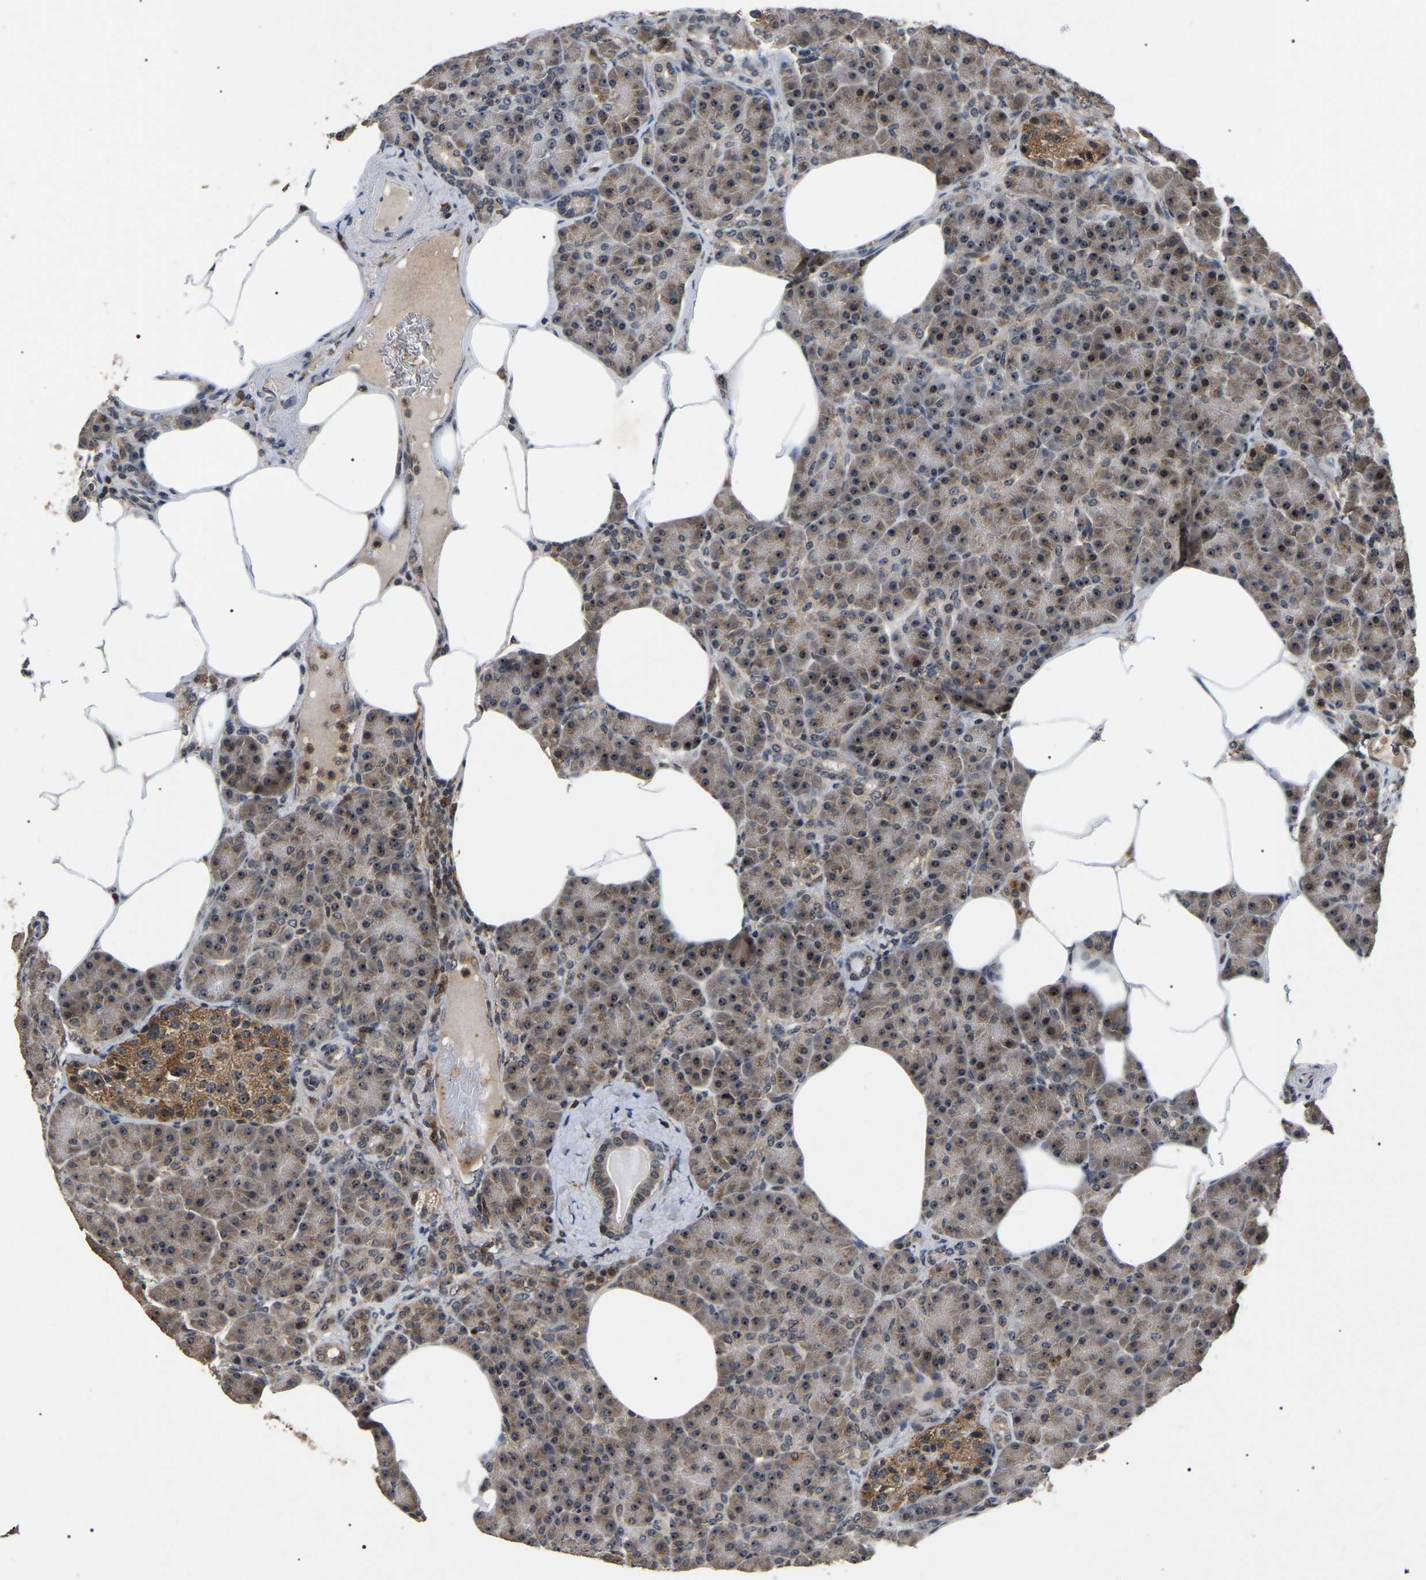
{"staining": {"intensity": "moderate", "quantity": "25%-75%", "location": "cytoplasmic/membranous,nuclear"}, "tissue": "pancreas", "cell_type": "Exocrine glandular cells", "image_type": "normal", "snomed": [{"axis": "morphology", "description": "Normal tissue, NOS"}, {"axis": "topography", "description": "Pancreas"}], "caption": "A medium amount of moderate cytoplasmic/membranous,nuclear positivity is appreciated in about 25%-75% of exocrine glandular cells in benign pancreas.", "gene": "RBM28", "patient": {"sex": "female", "age": 70}}